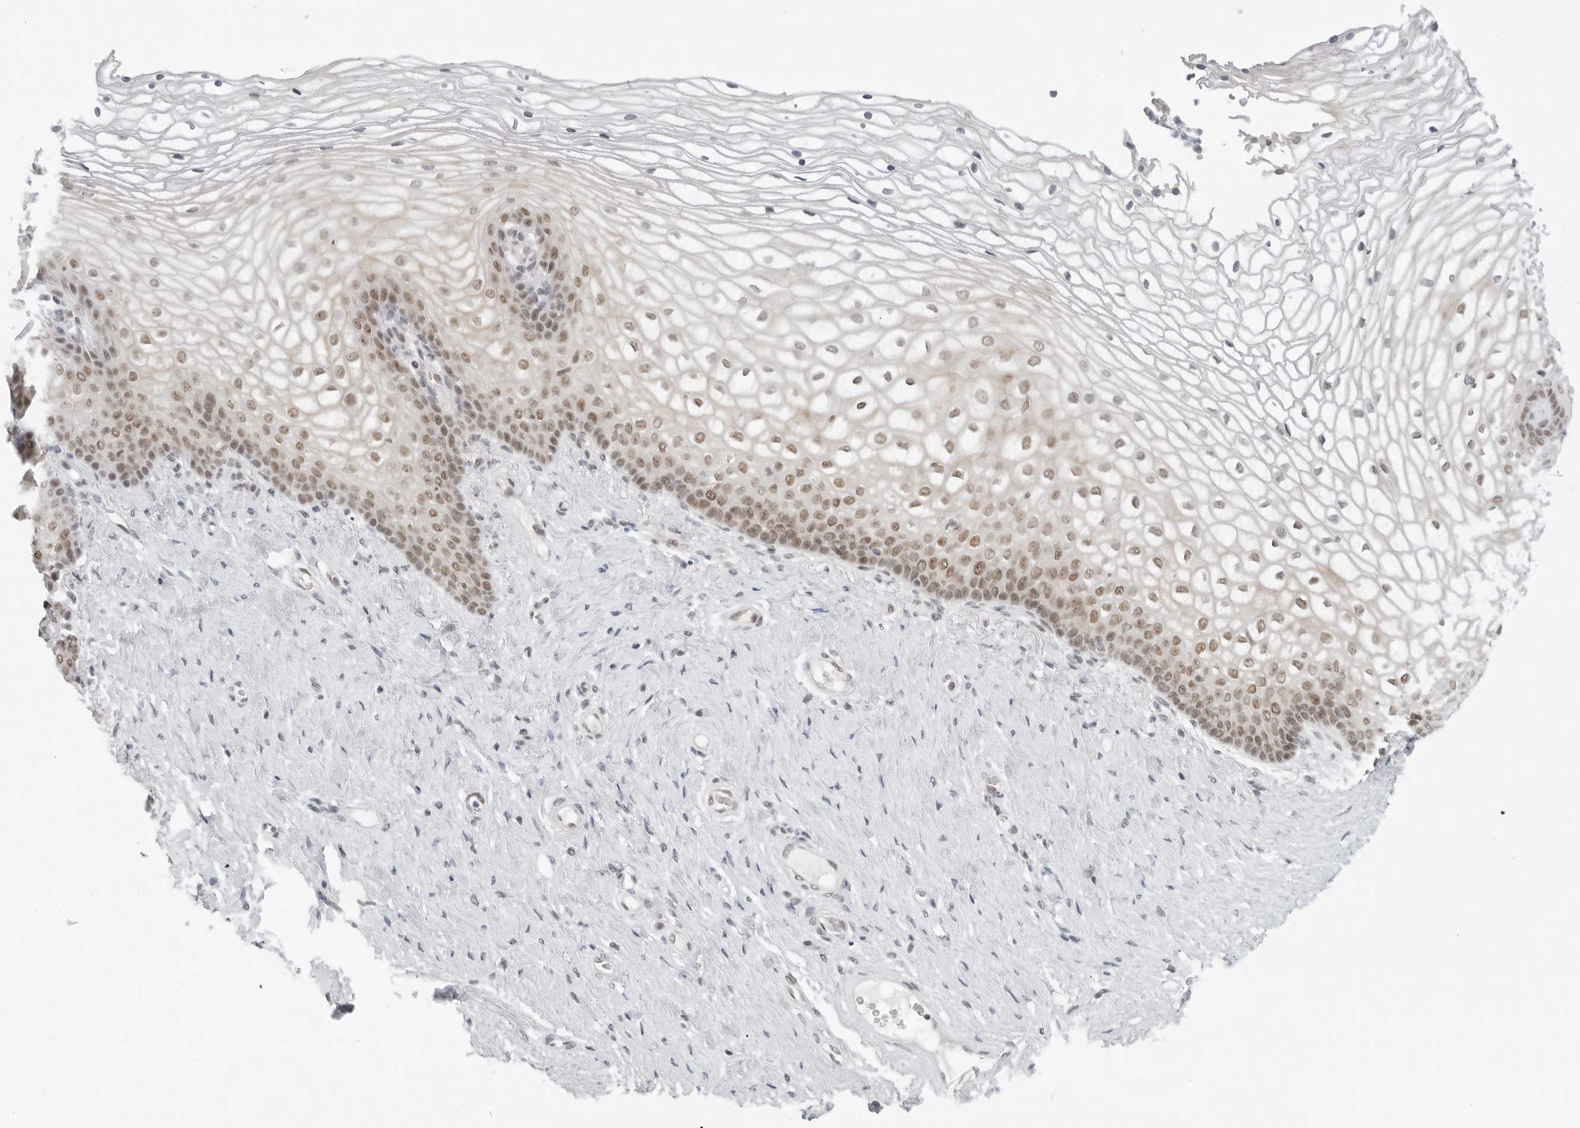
{"staining": {"intensity": "moderate", "quantity": ">75%", "location": "nuclear"}, "tissue": "vagina", "cell_type": "Squamous epithelial cells", "image_type": "normal", "snomed": [{"axis": "morphology", "description": "Normal tissue, NOS"}, {"axis": "topography", "description": "Vagina"}], "caption": "Vagina stained with DAB IHC displays medium levels of moderate nuclear positivity in about >75% of squamous epithelial cells.", "gene": "FOXK2", "patient": {"sex": "female", "age": 60}}